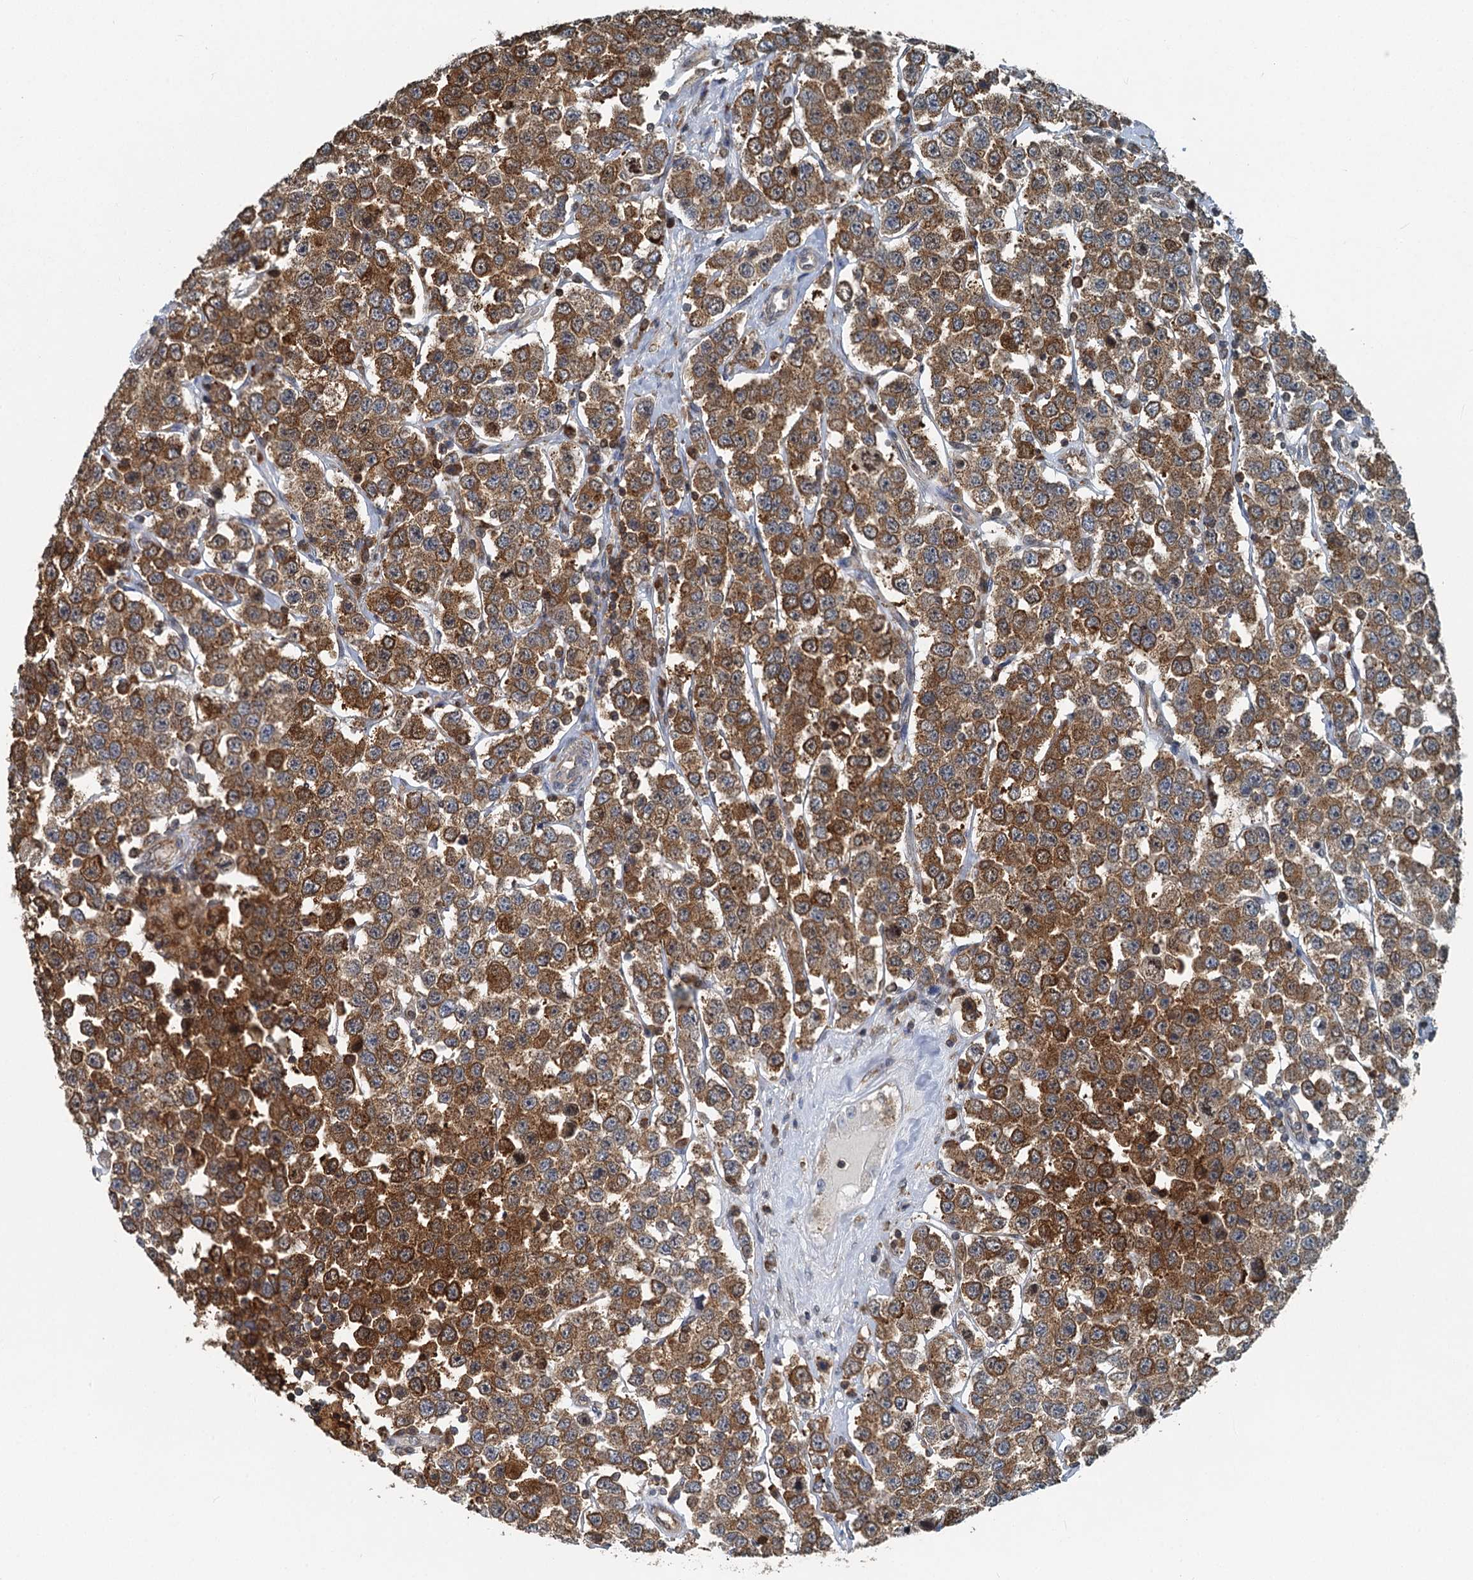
{"staining": {"intensity": "strong", "quantity": ">75%", "location": "cytoplasmic/membranous"}, "tissue": "testis cancer", "cell_type": "Tumor cells", "image_type": "cancer", "snomed": [{"axis": "morphology", "description": "Seminoma, NOS"}, {"axis": "topography", "description": "Testis"}], "caption": "The immunohistochemical stain labels strong cytoplasmic/membranous staining in tumor cells of seminoma (testis) tissue. (DAB = brown stain, brightfield microscopy at high magnification).", "gene": "GPI", "patient": {"sex": "male", "age": 28}}